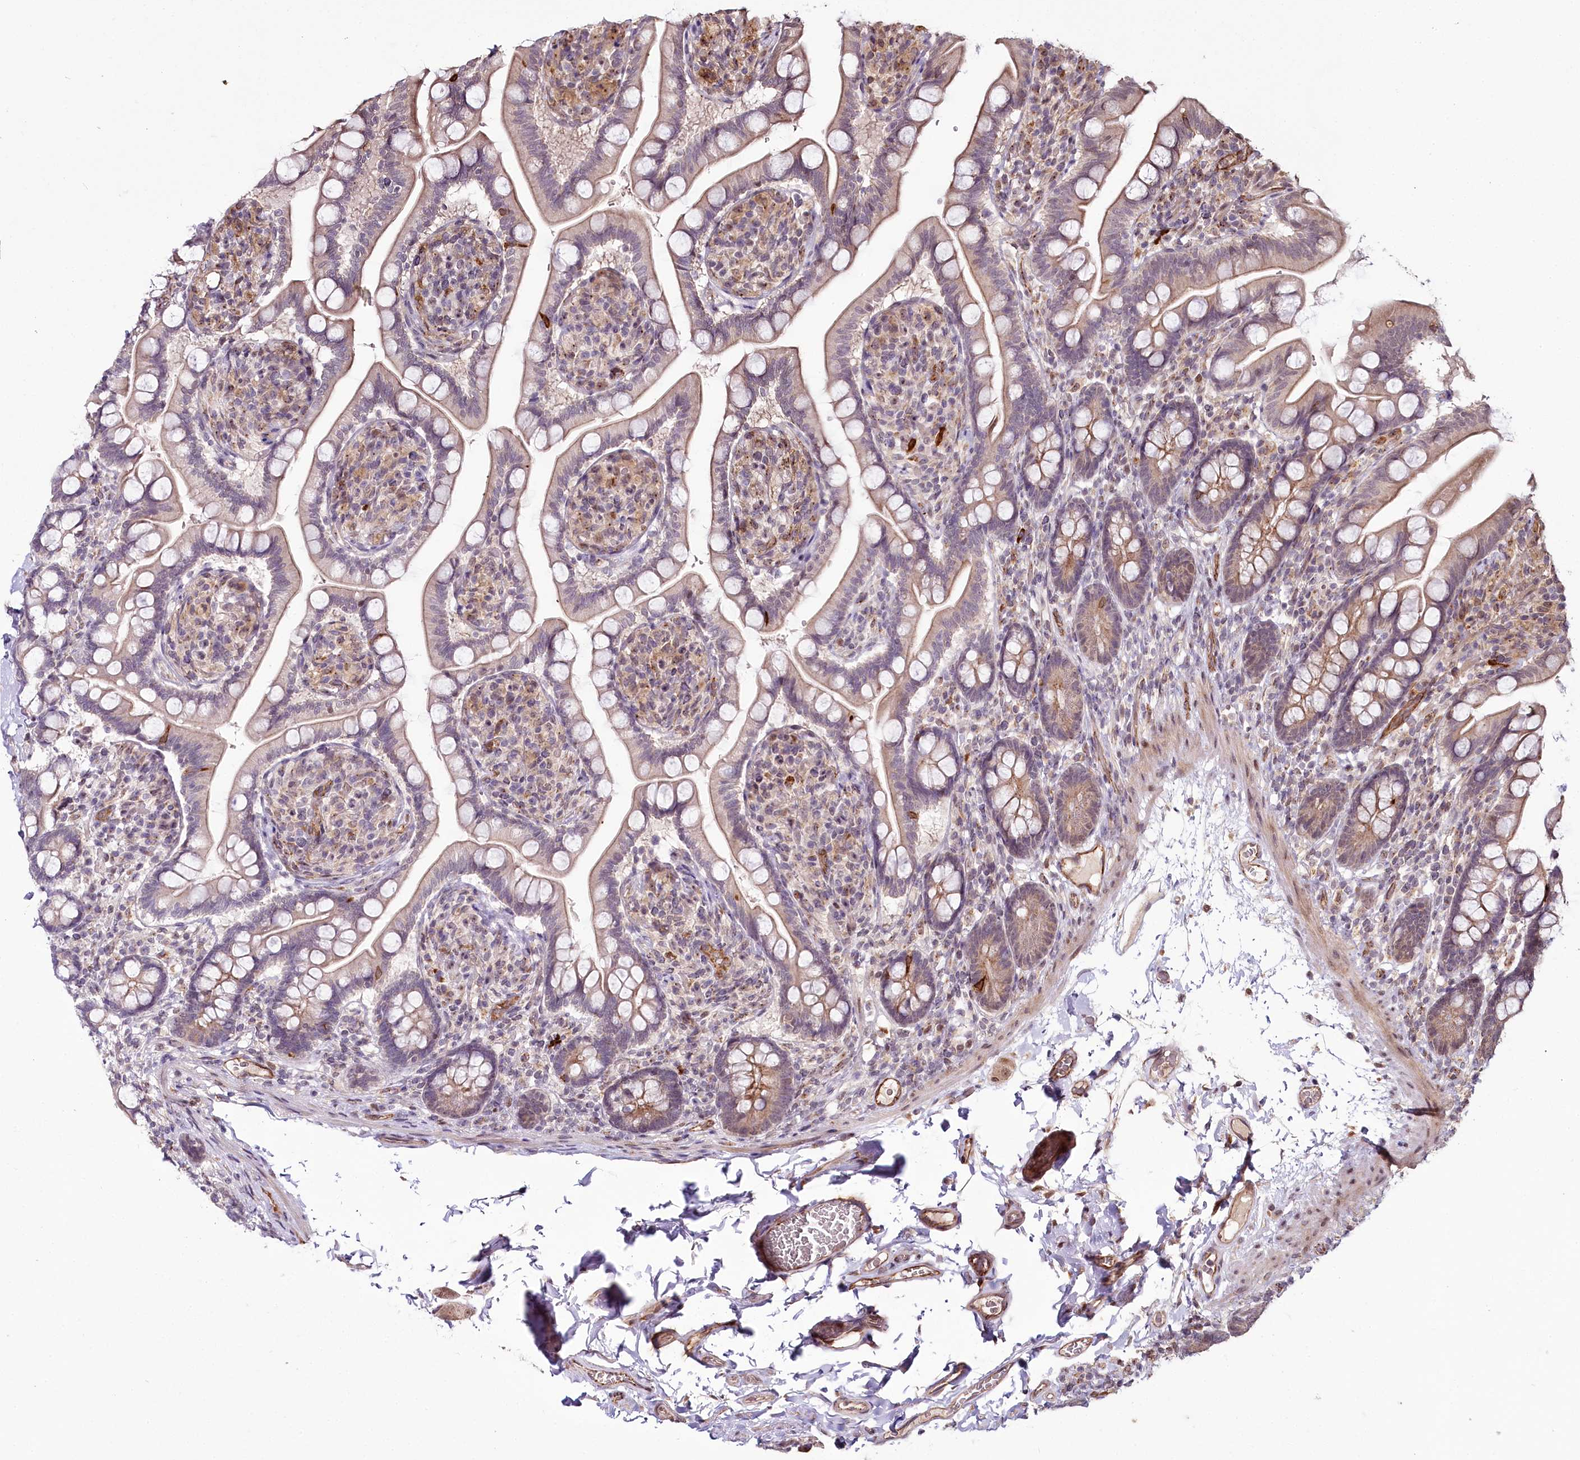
{"staining": {"intensity": "moderate", "quantity": "<25%", "location": "cytoplasmic/membranous"}, "tissue": "small intestine", "cell_type": "Glandular cells", "image_type": "normal", "snomed": [{"axis": "morphology", "description": "Normal tissue, NOS"}, {"axis": "topography", "description": "Small intestine"}], "caption": "An image of small intestine stained for a protein displays moderate cytoplasmic/membranous brown staining in glandular cells. (DAB (3,3'-diaminobenzidine) IHC with brightfield microscopy, high magnification).", "gene": "ALKBH8", "patient": {"sex": "female", "age": 64}}